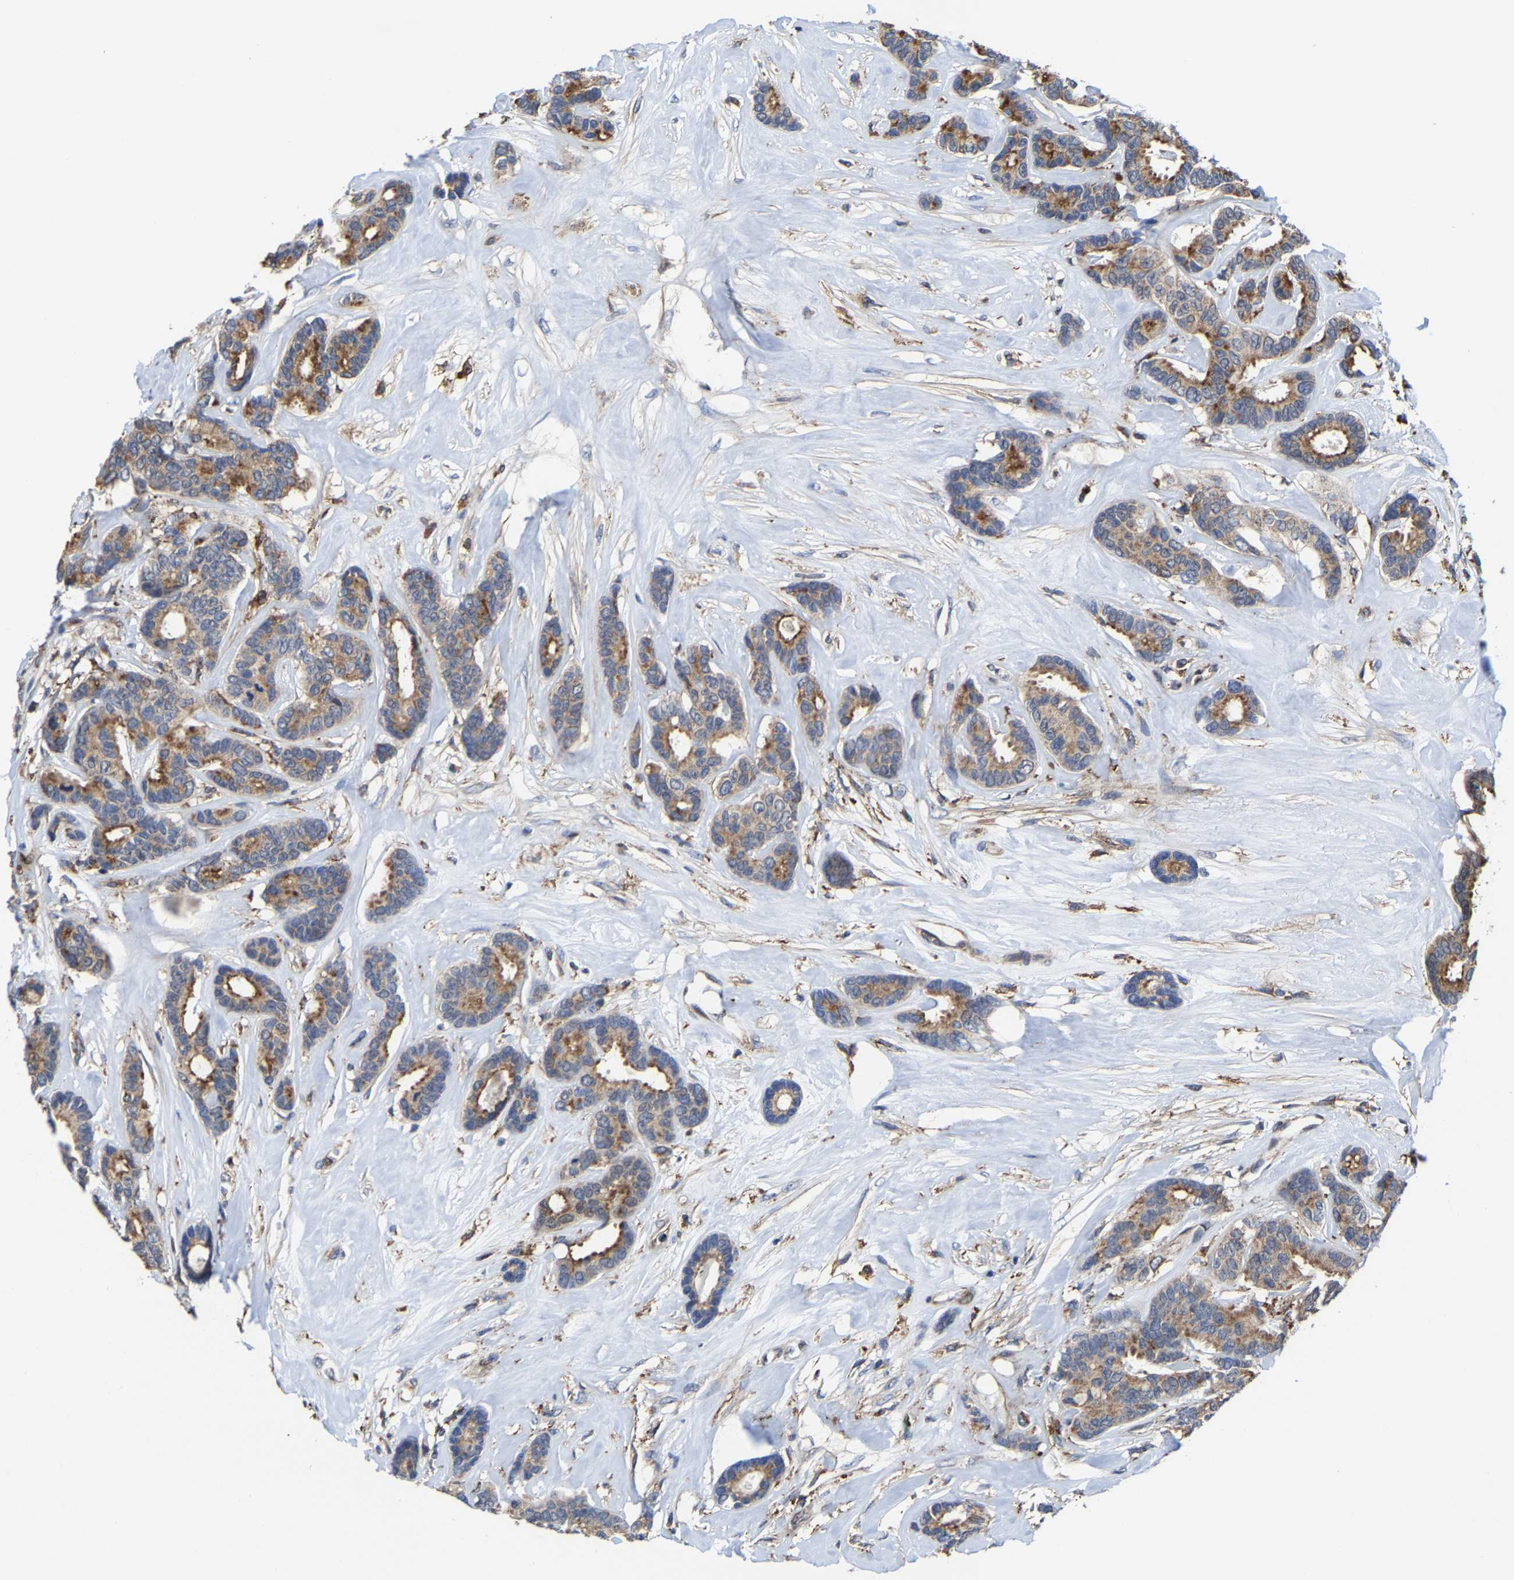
{"staining": {"intensity": "moderate", "quantity": ">75%", "location": "cytoplasmic/membranous"}, "tissue": "breast cancer", "cell_type": "Tumor cells", "image_type": "cancer", "snomed": [{"axis": "morphology", "description": "Duct carcinoma"}, {"axis": "topography", "description": "Breast"}], "caption": "Immunohistochemistry of human invasive ductal carcinoma (breast) displays medium levels of moderate cytoplasmic/membranous positivity in about >75% of tumor cells.", "gene": "PFKFB3", "patient": {"sex": "female", "age": 87}}